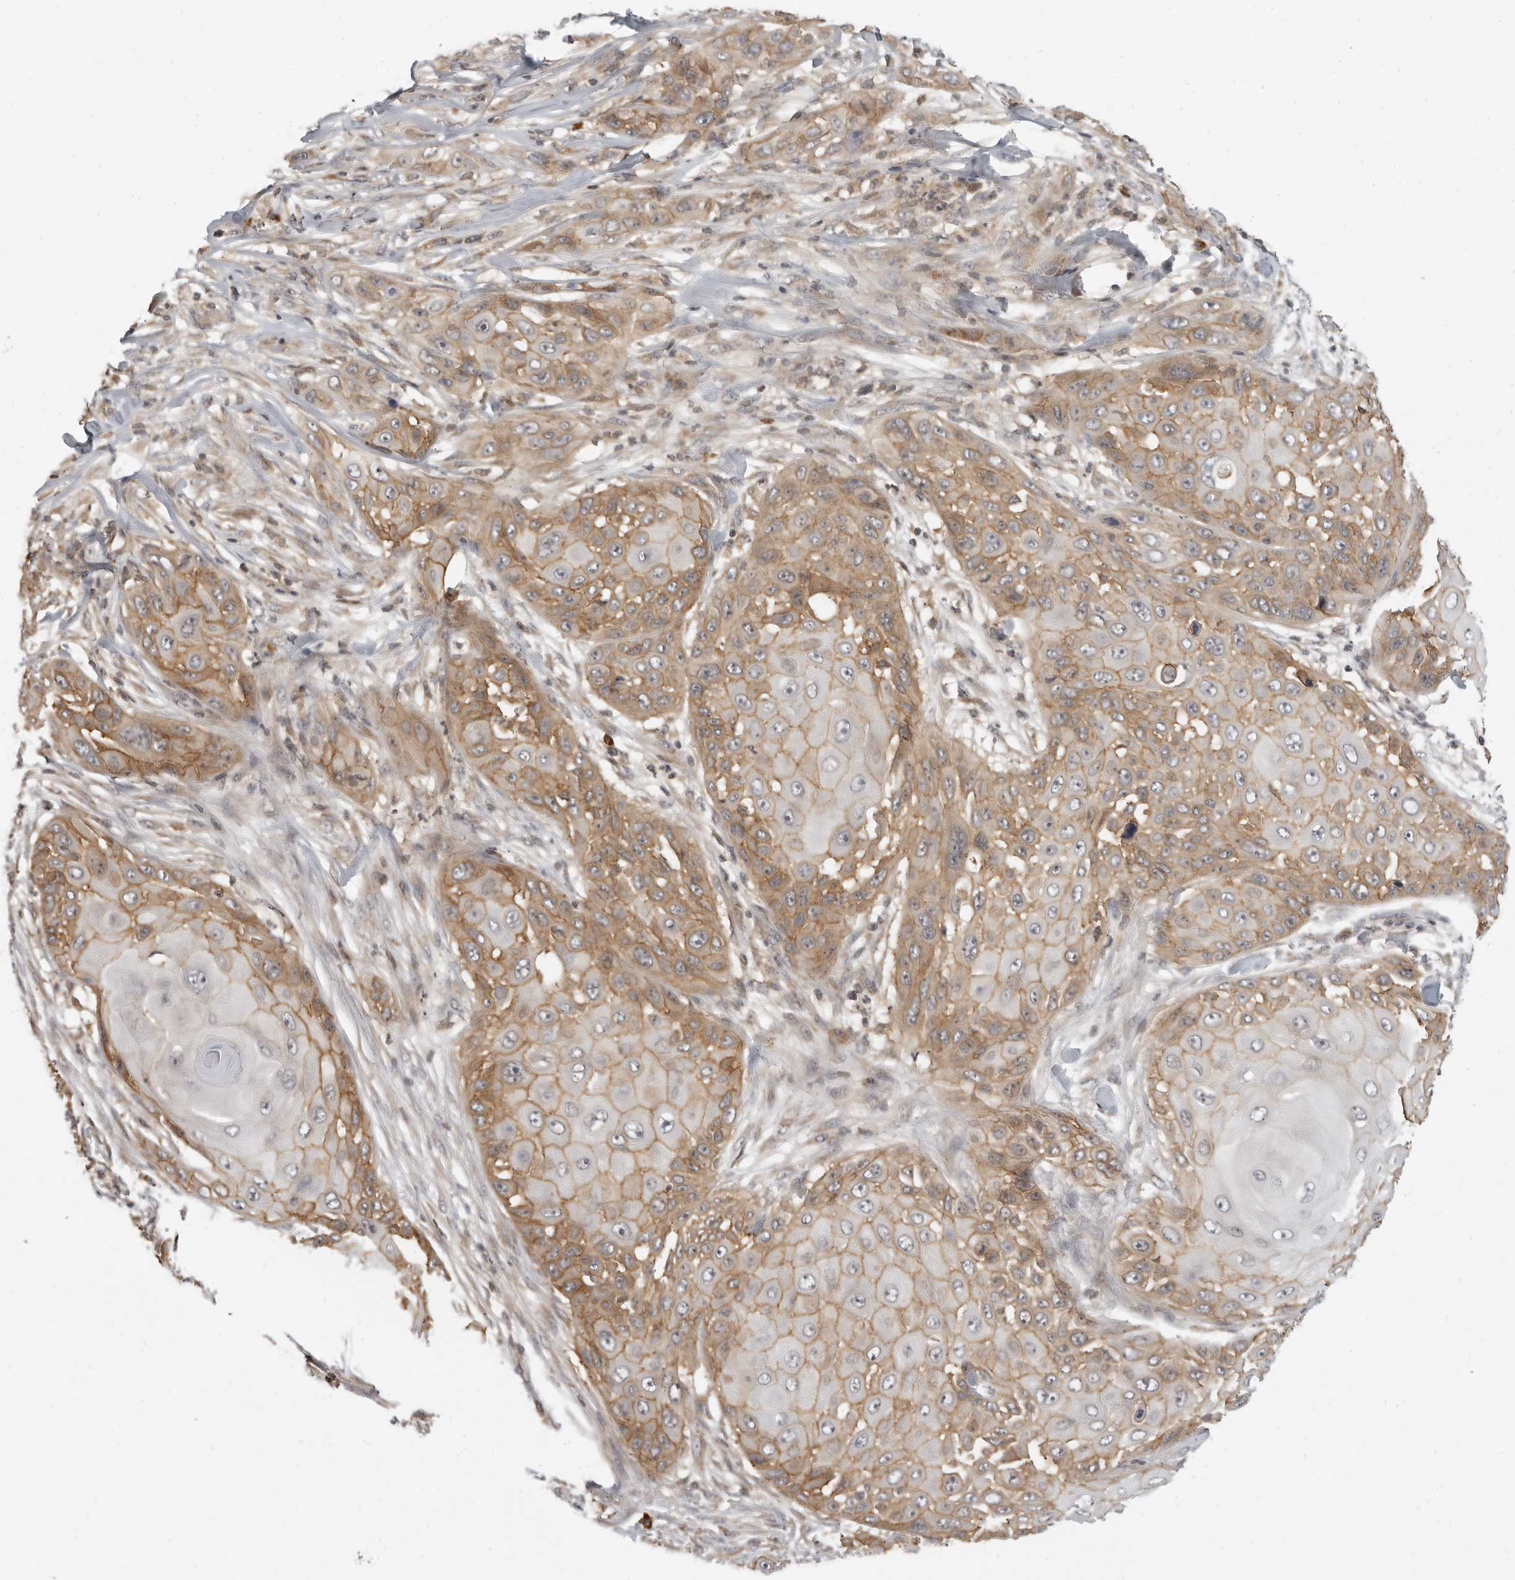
{"staining": {"intensity": "moderate", "quantity": ">75%", "location": "cytoplasmic/membranous"}, "tissue": "skin cancer", "cell_type": "Tumor cells", "image_type": "cancer", "snomed": [{"axis": "morphology", "description": "Squamous cell carcinoma, NOS"}, {"axis": "topography", "description": "Skin"}], "caption": "This histopathology image displays skin squamous cell carcinoma stained with immunohistochemistry to label a protein in brown. The cytoplasmic/membranous of tumor cells show moderate positivity for the protein. Nuclei are counter-stained blue.", "gene": "PRRC2A", "patient": {"sex": "female", "age": 44}}